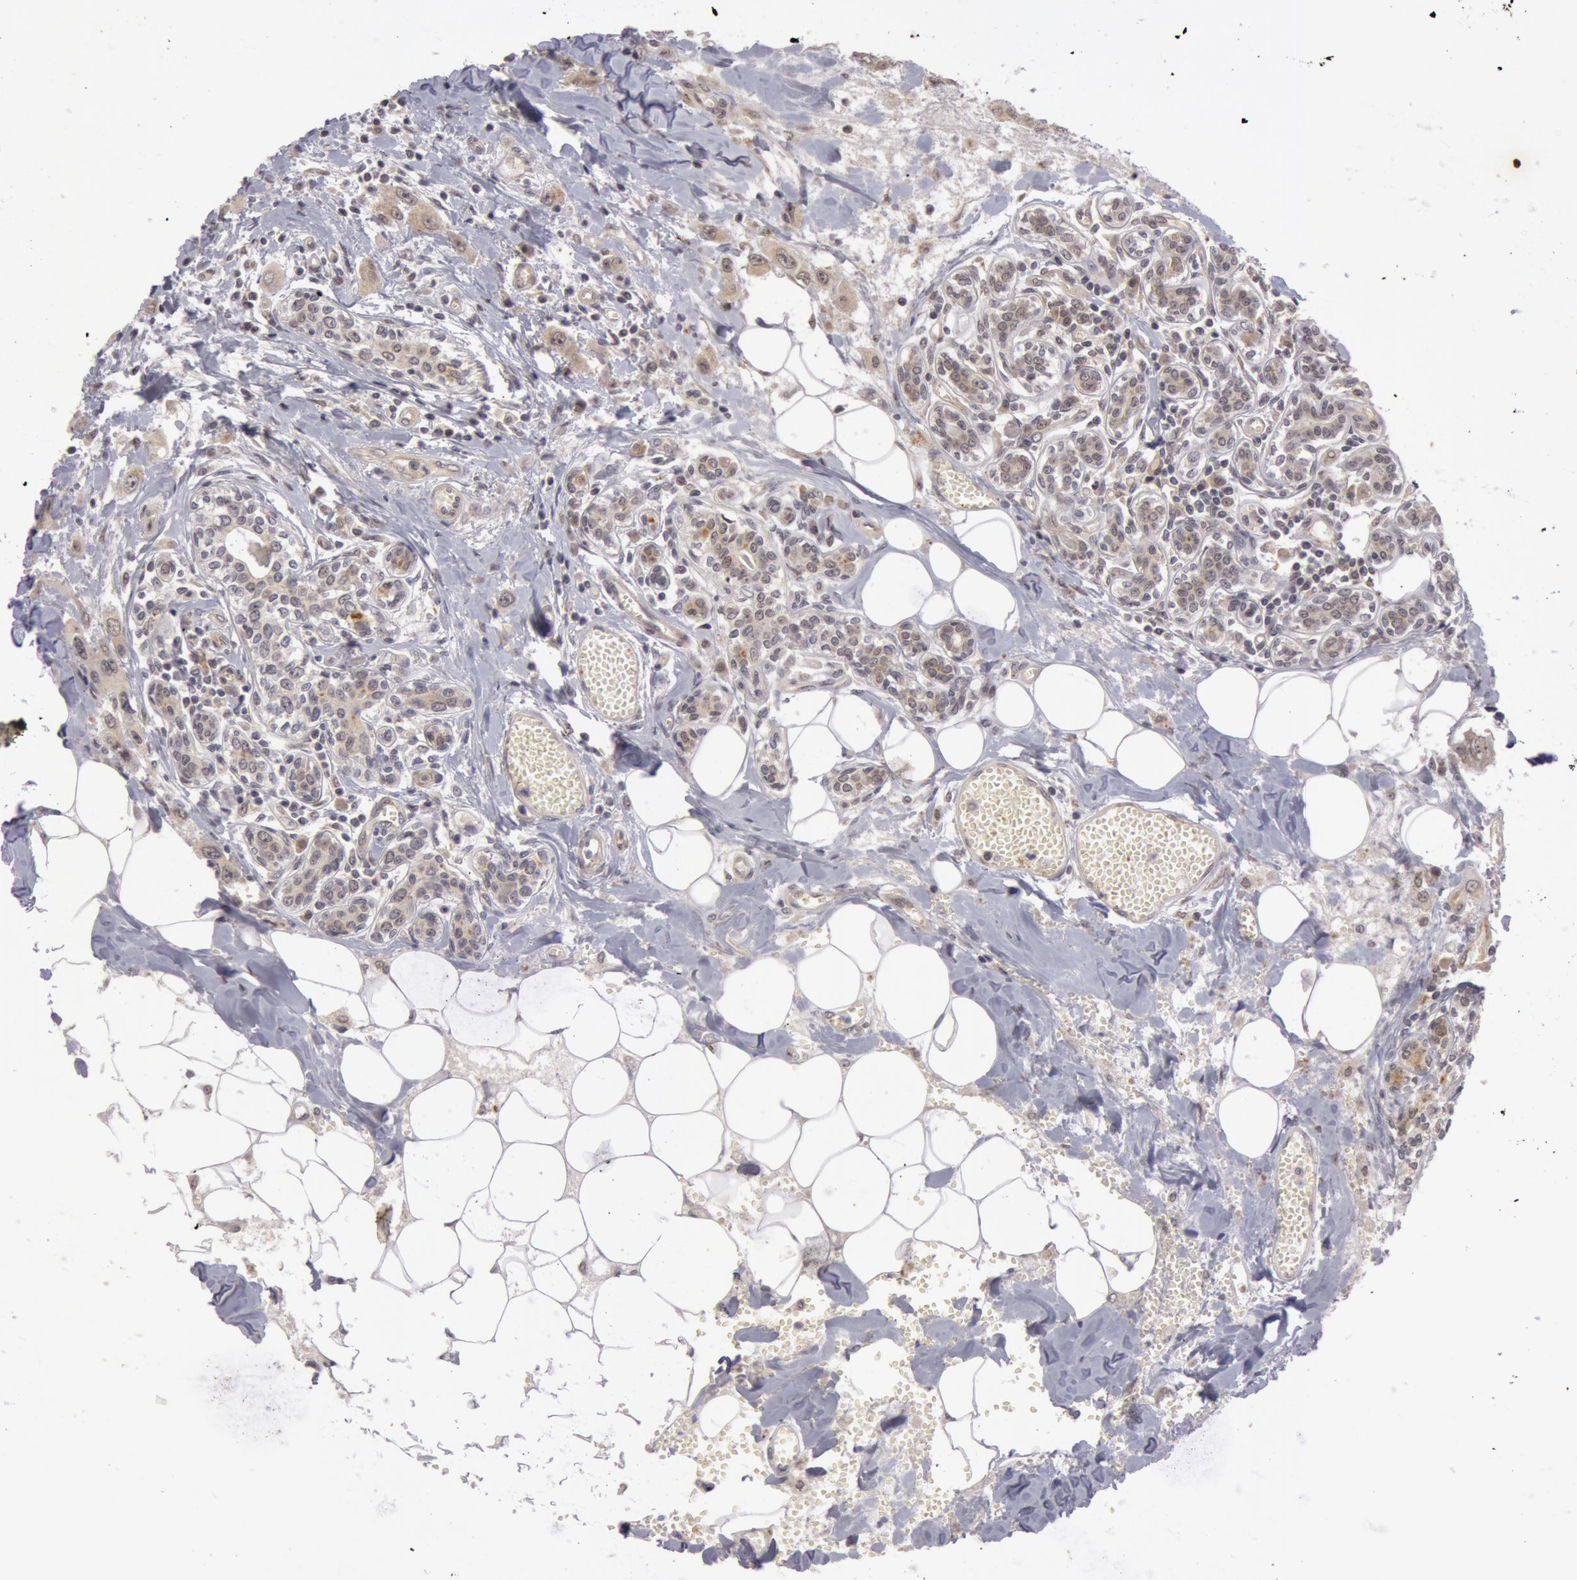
{"staining": {"intensity": "weak", "quantity": ">75%", "location": "cytoplasmic/membranous"}, "tissue": "breast cancer", "cell_type": "Tumor cells", "image_type": "cancer", "snomed": [{"axis": "morphology", "description": "Duct carcinoma"}, {"axis": "topography", "description": "Breast"}], "caption": "Immunohistochemistry (IHC) image of human invasive ductal carcinoma (breast) stained for a protein (brown), which exhibits low levels of weak cytoplasmic/membranous staining in about >75% of tumor cells.", "gene": "SYTL4", "patient": {"sex": "female", "age": 58}}